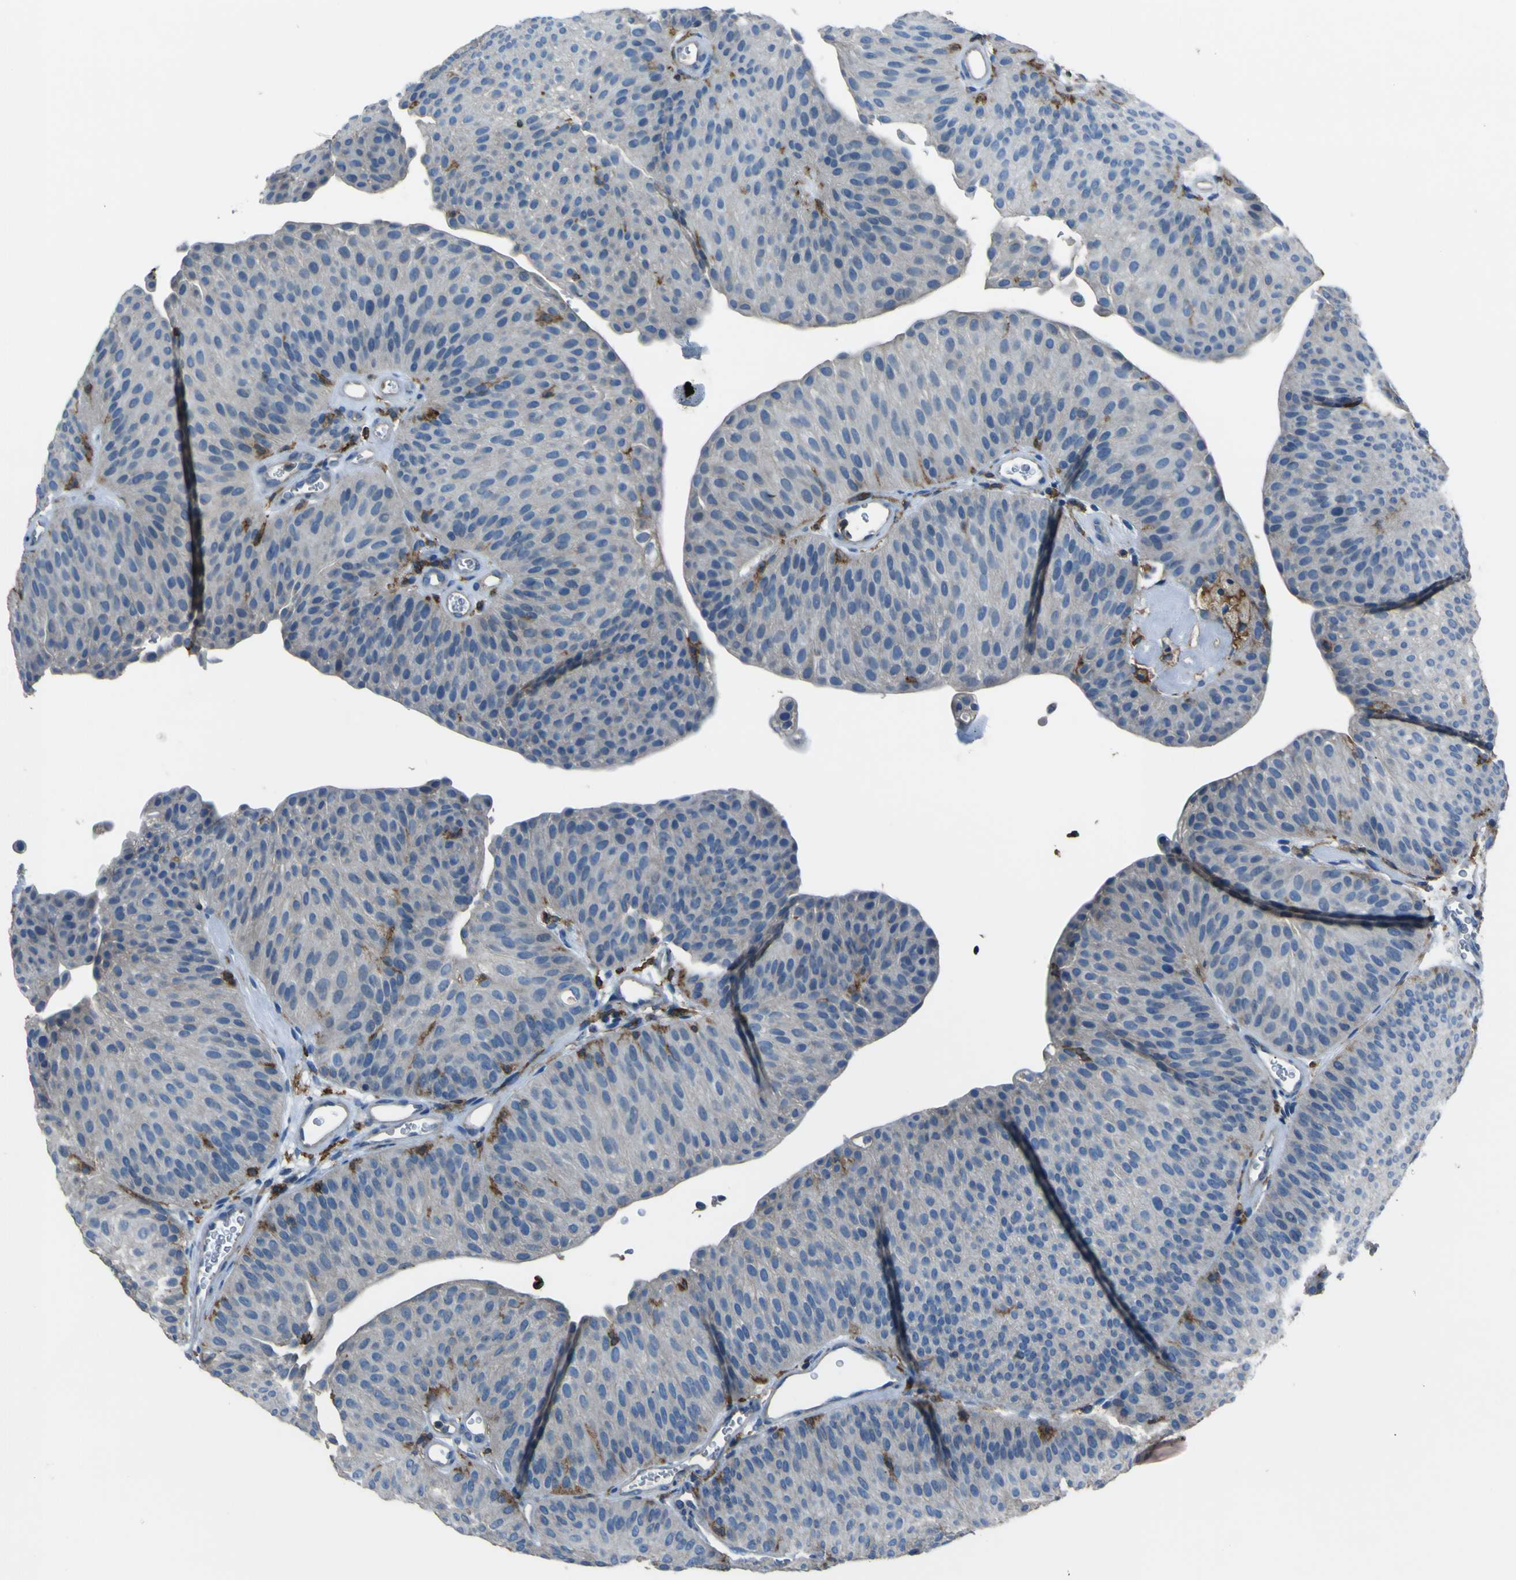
{"staining": {"intensity": "negative", "quantity": "none", "location": "none"}, "tissue": "urothelial cancer", "cell_type": "Tumor cells", "image_type": "cancer", "snomed": [{"axis": "morphology", "description": "Urothelial carcinoma, Low grade"}, {"axis": "topography", "description": "Urinary bladder"}], "caption": "The IHC micrograph has no significant staining in tumor cells of urothelial cancer tissue.", "gene": "LAIR1", "patient": {"sex": "female", "age": 60}}